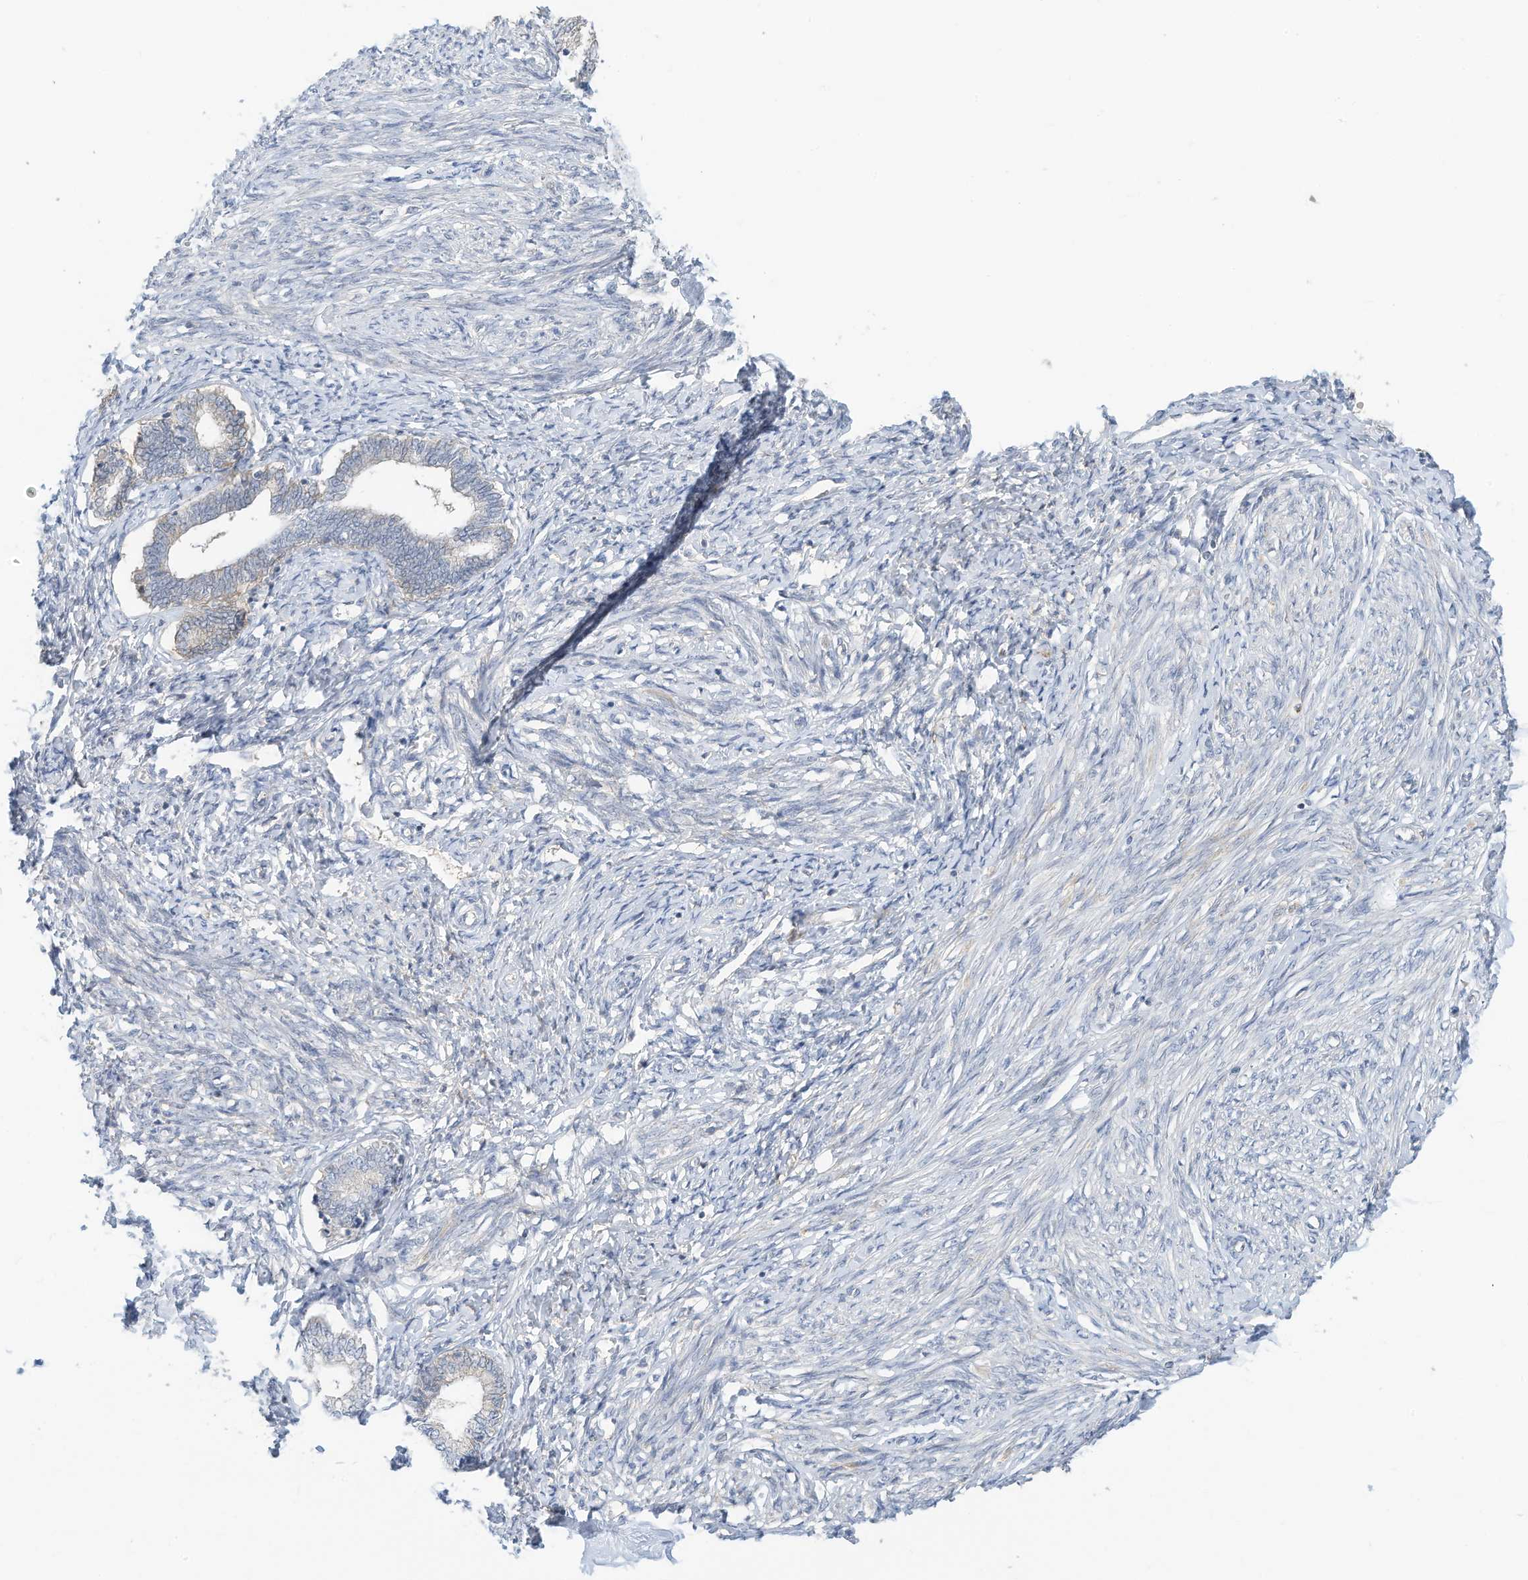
{"staining": {"intensity": "moderate", "quantity": "<25%", "location": "cytoplasmic/membranous"}, "tissue": "endometrium", "cell_type": "Cells in endometrial stroma", "image_type": "normal", "snomed": [{"axis": "morphology", "description": "Normal tissue, NOS"}, {"axis": "topography", "description": "Endometrium"}], "caption": "Benign endometrium exhibits moderate cytoplasmic/membranous positivity in approximately <25% of cells in endometrial stroma.", "gene": "SLC1A5", "patient": {"sex": "female", "age": 72}}